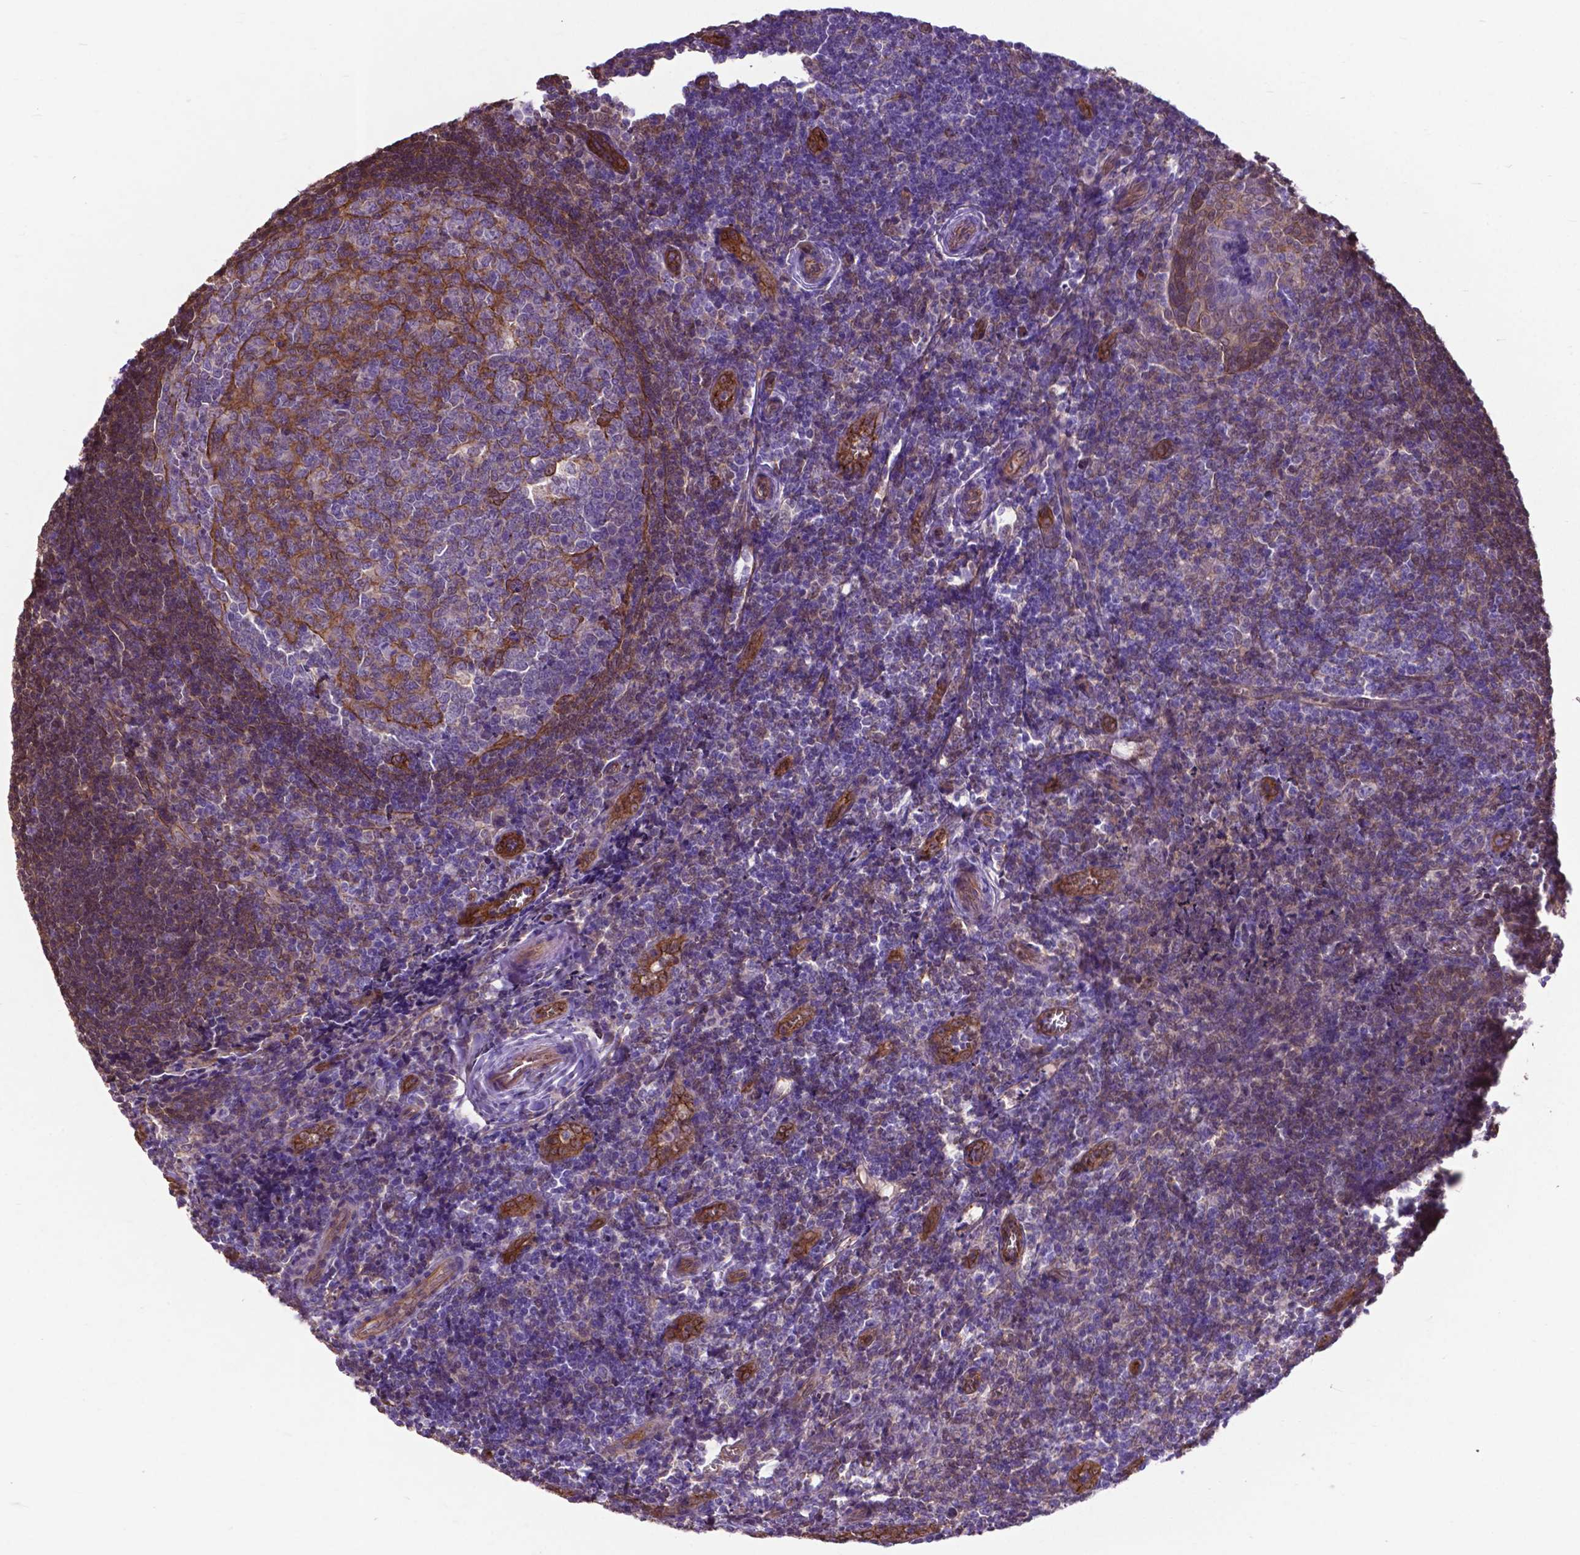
{"staining": {"intensity": "moderate", "quantity": "<25%", "location": "cytoplasmic/membranous"}, "tissue": "tonsil", "cell_type": "Germinal center cells", "image_type": "normal", "snomed": [{"axis": "morphology", "description": "Normal tissue, NOS"}, {"axis": "morphology", "description": "Inflammation, NOS"}, {"axis": "topography", "description": "Tonsil"}], "caption": "Immunohistochemistry micrograph of benign human tonsil stained for a protein (brown), which shows low levels of moderate cytoplasmic/membranous staining in about <25% of germinal center cells.", "gene": "PDLIM1", "patient": {"sex": "female", "age": 31}}